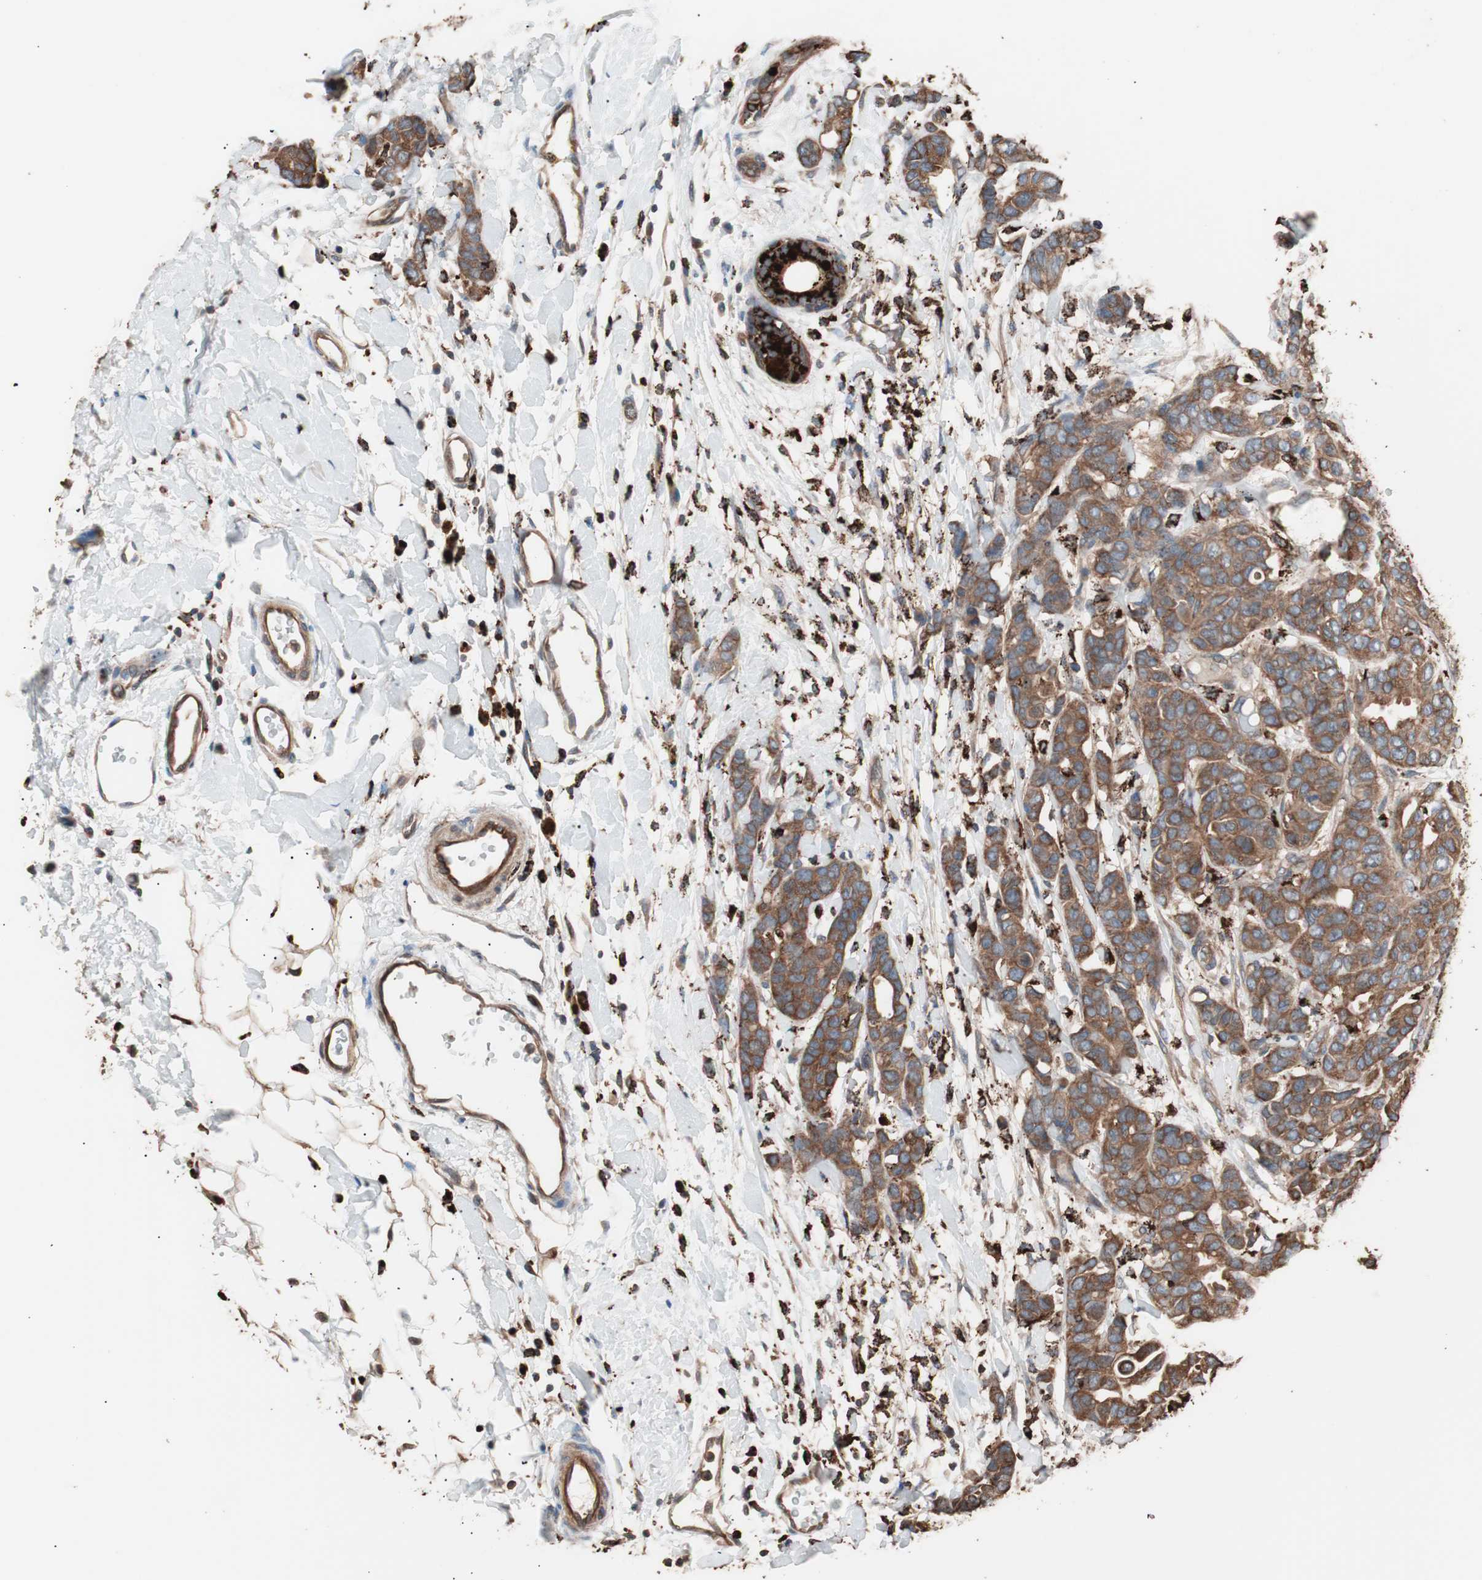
{"staining": {"intensity": "moderate", "quantity": ">75%", "location": "cytoplasmic/membranous"}, "tissue": "breast cancer", "cell_type": "Tumor cells", "image_type": "cancer", "snomed": [{"axis": "morphology", "description": "Duct carcinoma"}, {"axis": "topography", "description": "Breast"}], "caption": "Breast infiltrating ductal carcinoma stained with a protein marker displays moderate staining in tumor cells.", "gene": "CCT3", "patient": {"sex": "female", "age": 87}}